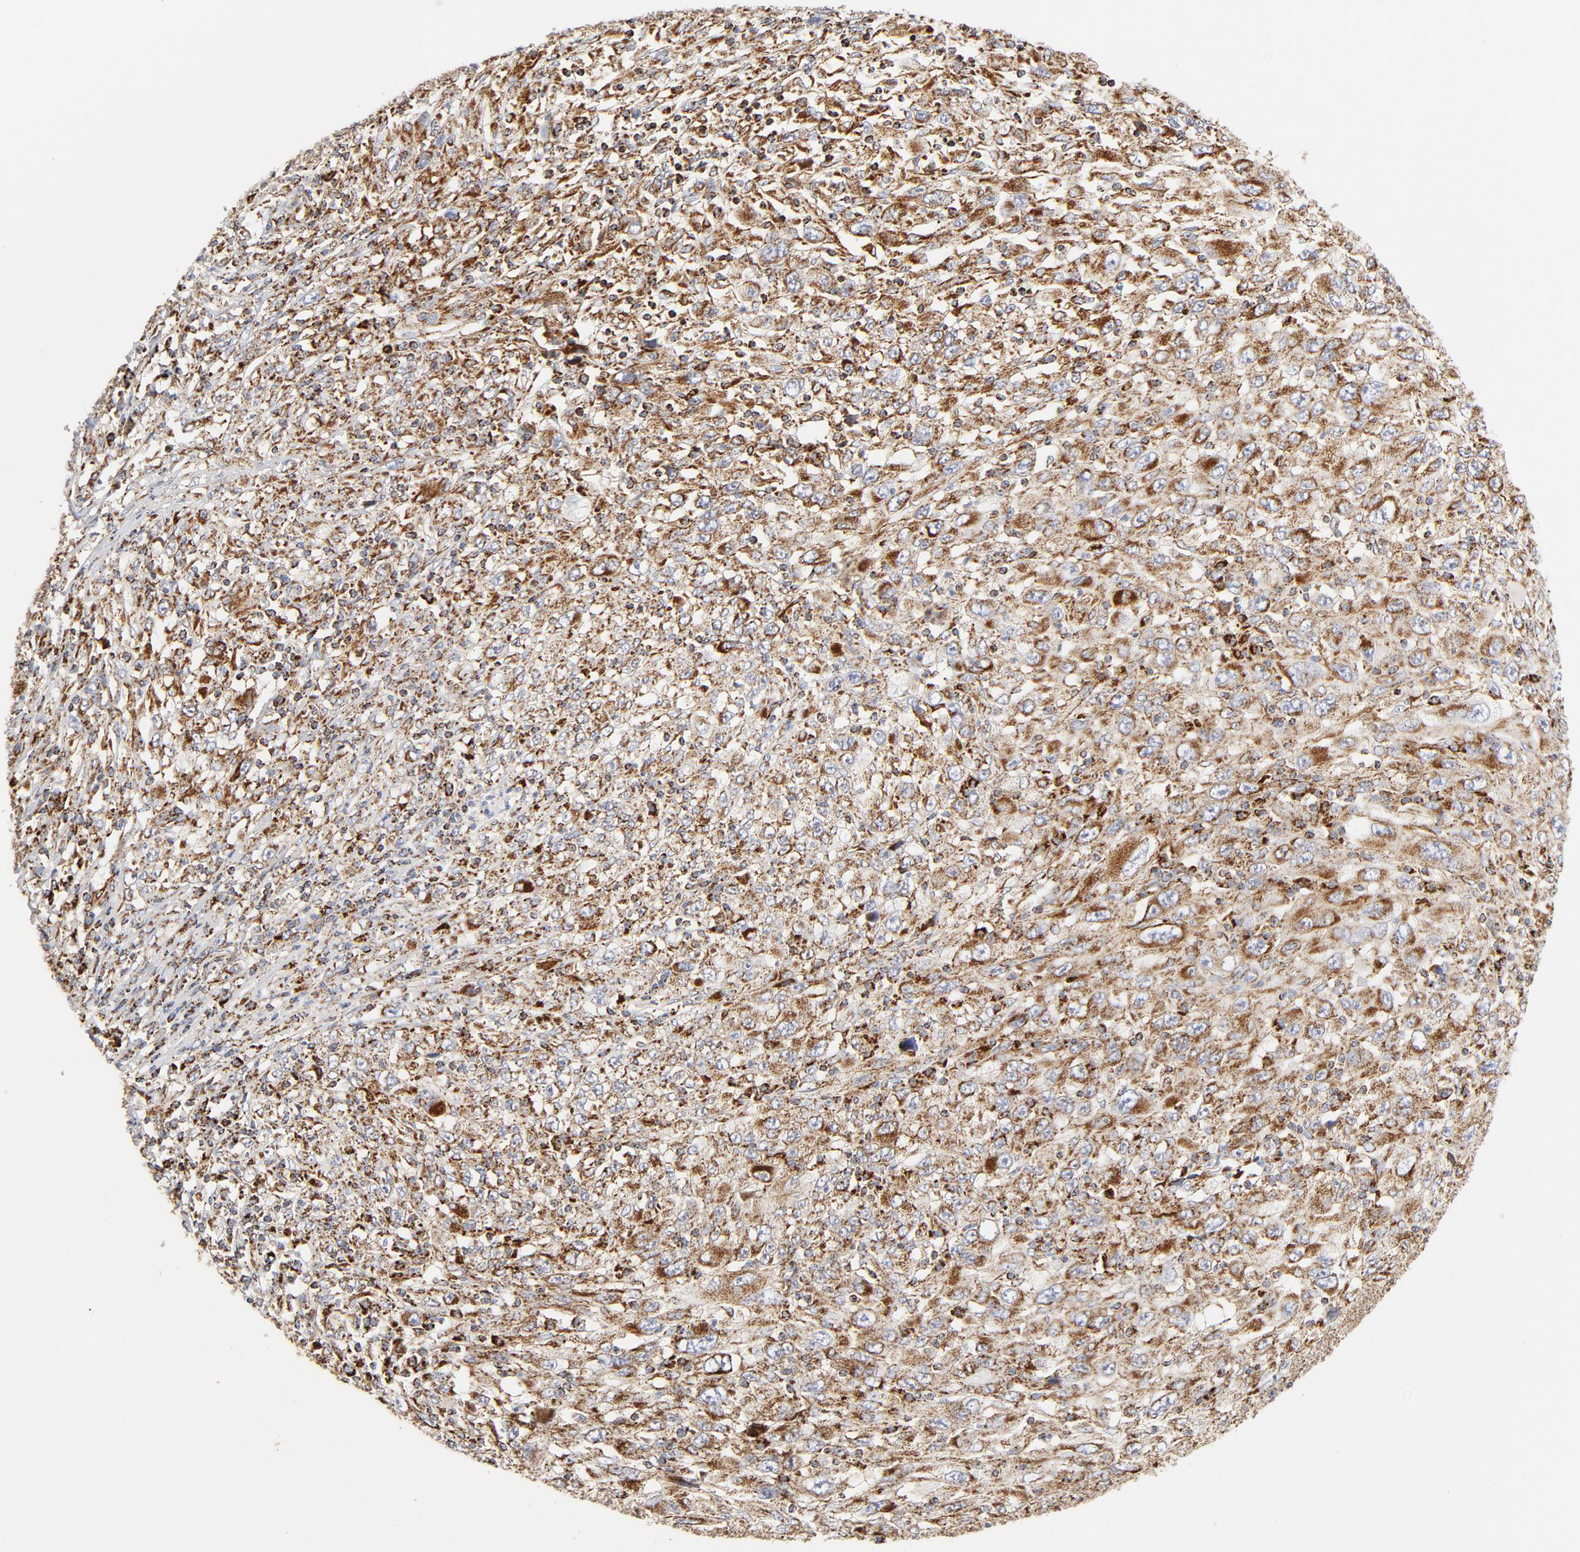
{"staining": {"intensity": "strong", "quantity": ">75%", "location": "cytoplasmic/membranous"}, "tissue": "melanoma", "cell_type": "Tumor cells", "image_type": "cancer", "snomed": [{"axis": "morphology", "description": "Malignant melanoma, Metastatic site"}, {"axis": "topography", "description": "Skin"}], "caption": "Immunohistochemical staining of human malignant melanoma (metastatic site) reveals high levels of strong cytoplasmic/membranous protein positivity in approximately >75% of tumor cells.", "gene": "PCNX4", "patient": {"sex": "female", "age": 56}}